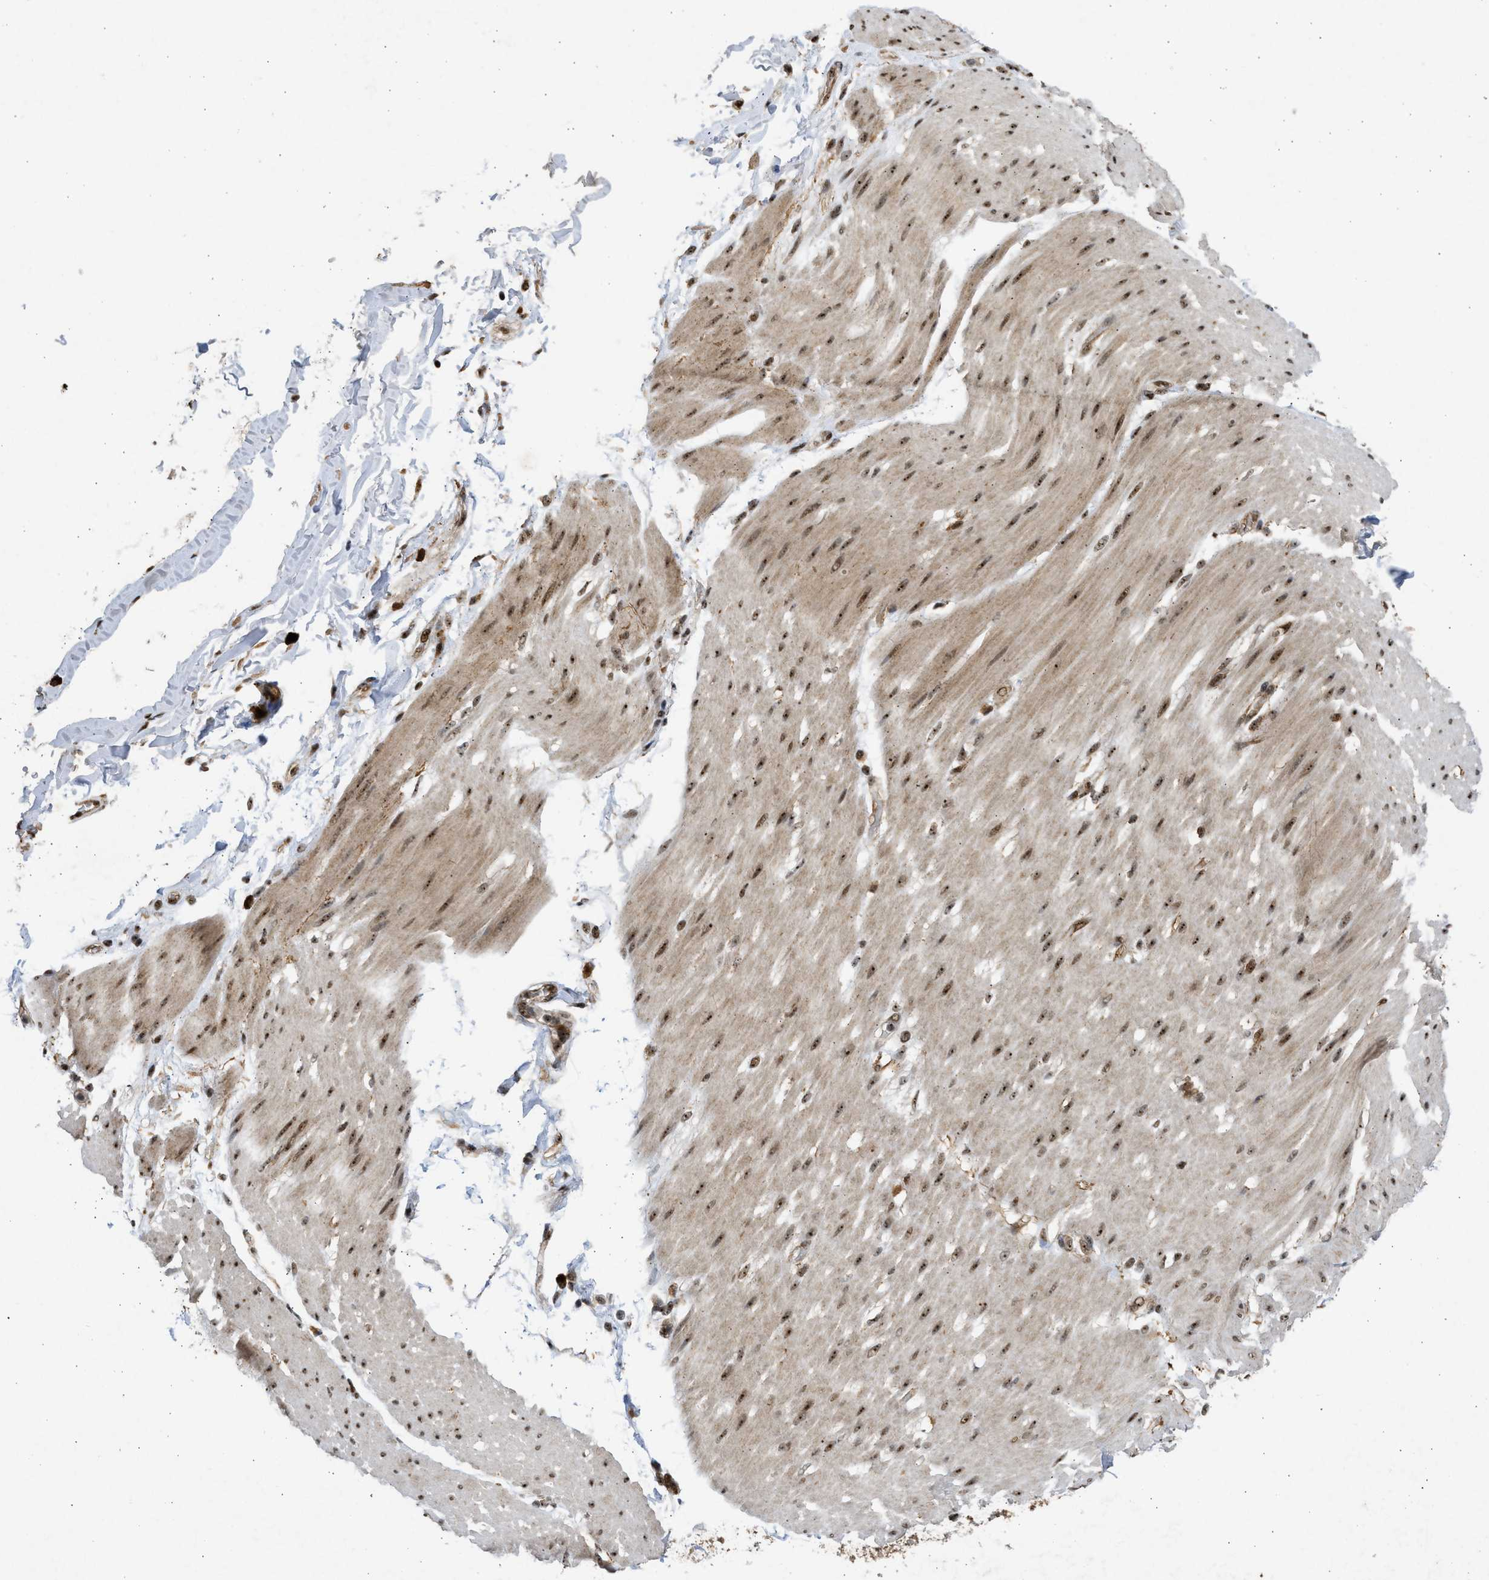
{"staining": {"intensity": "moderate", "quantity": ">75%", "location": "nuclear"}, "tissue": "adipose tissue", "cell_type": "Adipocytes", "image_type": "normal", "snomed": [{"axis": "morphology", "description": "Normal tissue, NOS"}, {"axis": "morphology", "description": "Adenocarcinoma, NOS"}, {"axis": "topography", "description": "Duodenum"}, {"axis": "topography", "description": "Peripheral nerve tissue"}], "caption": "This is a histology image of immunohistochemistry (IHC) staining of benign adipose tissue, which shows moderate positivity in the nuclear of adipocytes.", "gene": "TFDP2", "patient": {"sex": "female", "age": 60}}